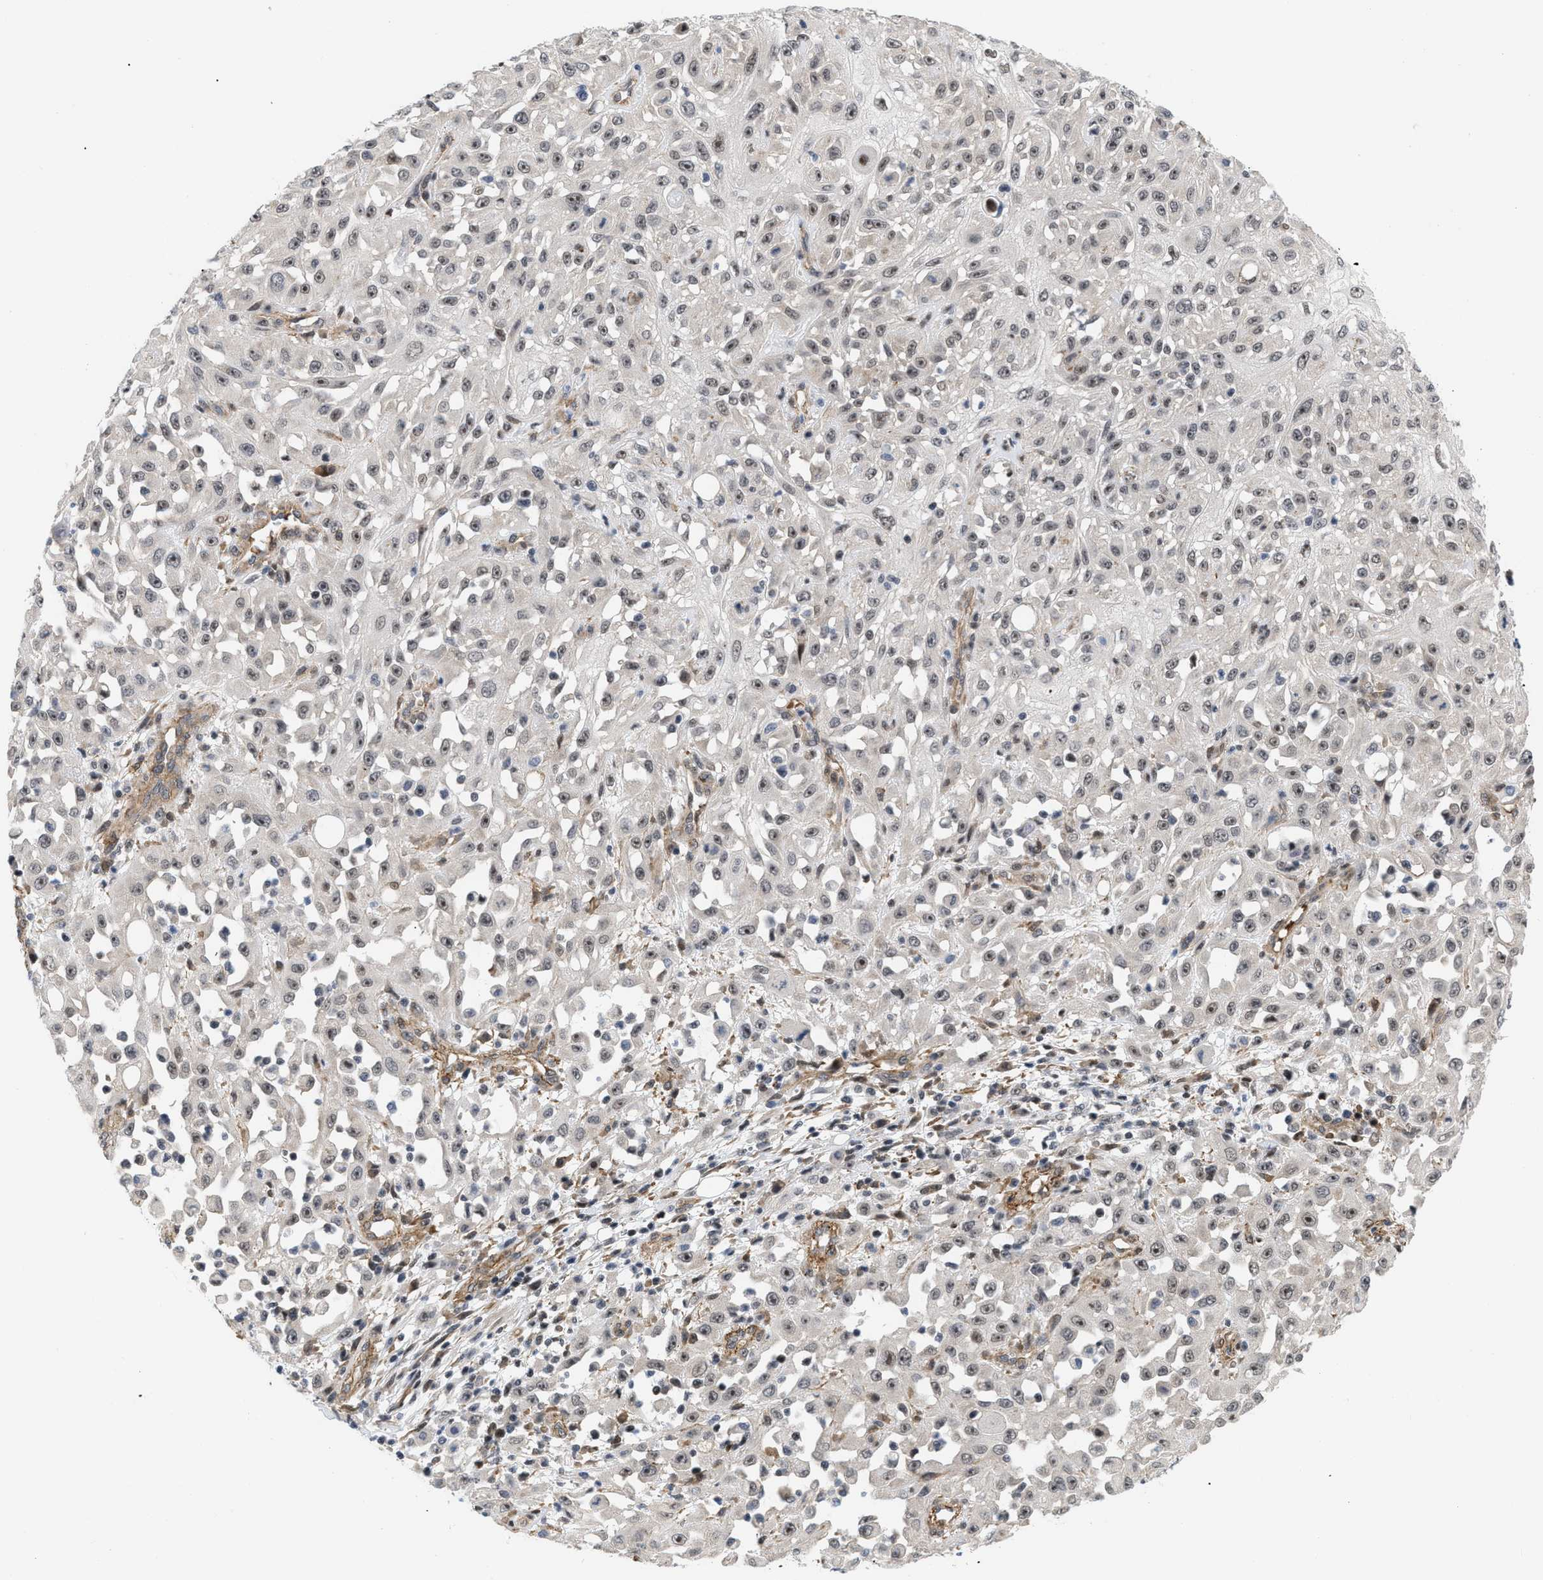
{"staining": {"intensity": "moderate", "quantity": "25%-75%", "location": "nuclear"}, "tissue": "skin cancer", "cell_type": "Tumor cells", "image_type": "cancer", "snomed": [{"axis": "morphology", "description": "Squamous cell carcinoma, NOS"}, {"axis": "morphology", "description": "Squamous cell carcinoma, metastatic, NOS"}, {"axis": "topography", "description": "Skin"}, {"axis": "topography", "description": "Lymph node"}], "caption": "This photomicrograph demonstrates skin cancer (squamous cell carcinoma) stained with IHC to label a protein in brown. The nuclear of tumor cells show moderate positivity for the protein. Nuclei are counter-stained blue.", "gene": "GPRASP2", "patient": {"sex": "male", "age": 75}}